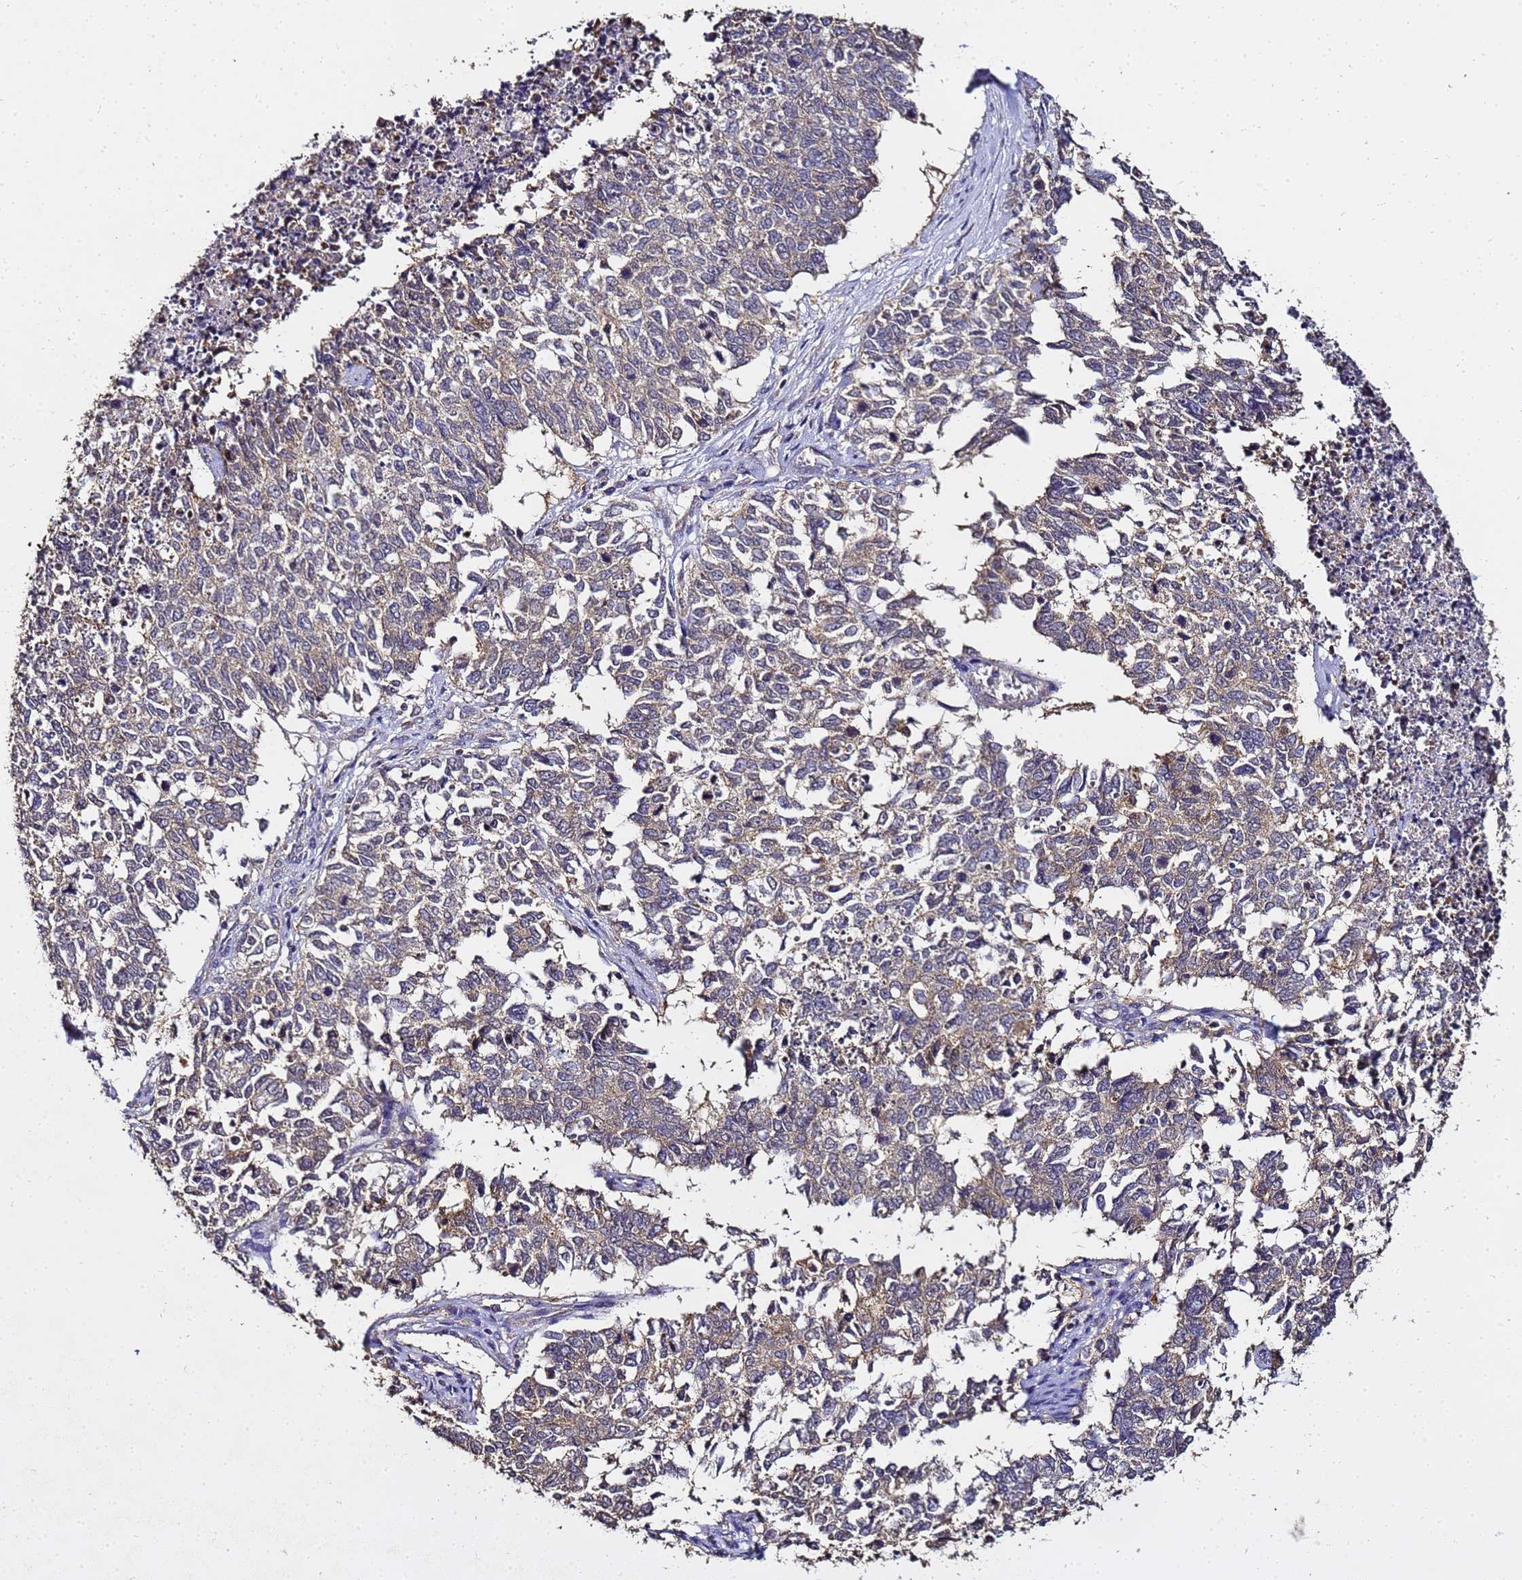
{"staining": {"intensity": "weak", "quantity": ">75%", "location": "cytoplasmic/membranous"}, "tissue": "cervical cancer", "cell_type": "Tumor cells", "image_type": "cancer", "snomed": [{"axis": "morphology", "description": "Squamous cell carcinoma, NOS"}, {"axis": "topography", "description": "Cervix"}], "caption": "Cervical cancer (squamous cell carcinoma) was stained to show a protein in brown. There is low levels of weak cytoplasmic/membranous staining in approximately >75% of tumor cells.", "gene": "ENOPH1", "patient": {"sex": "female", "age": 63}}